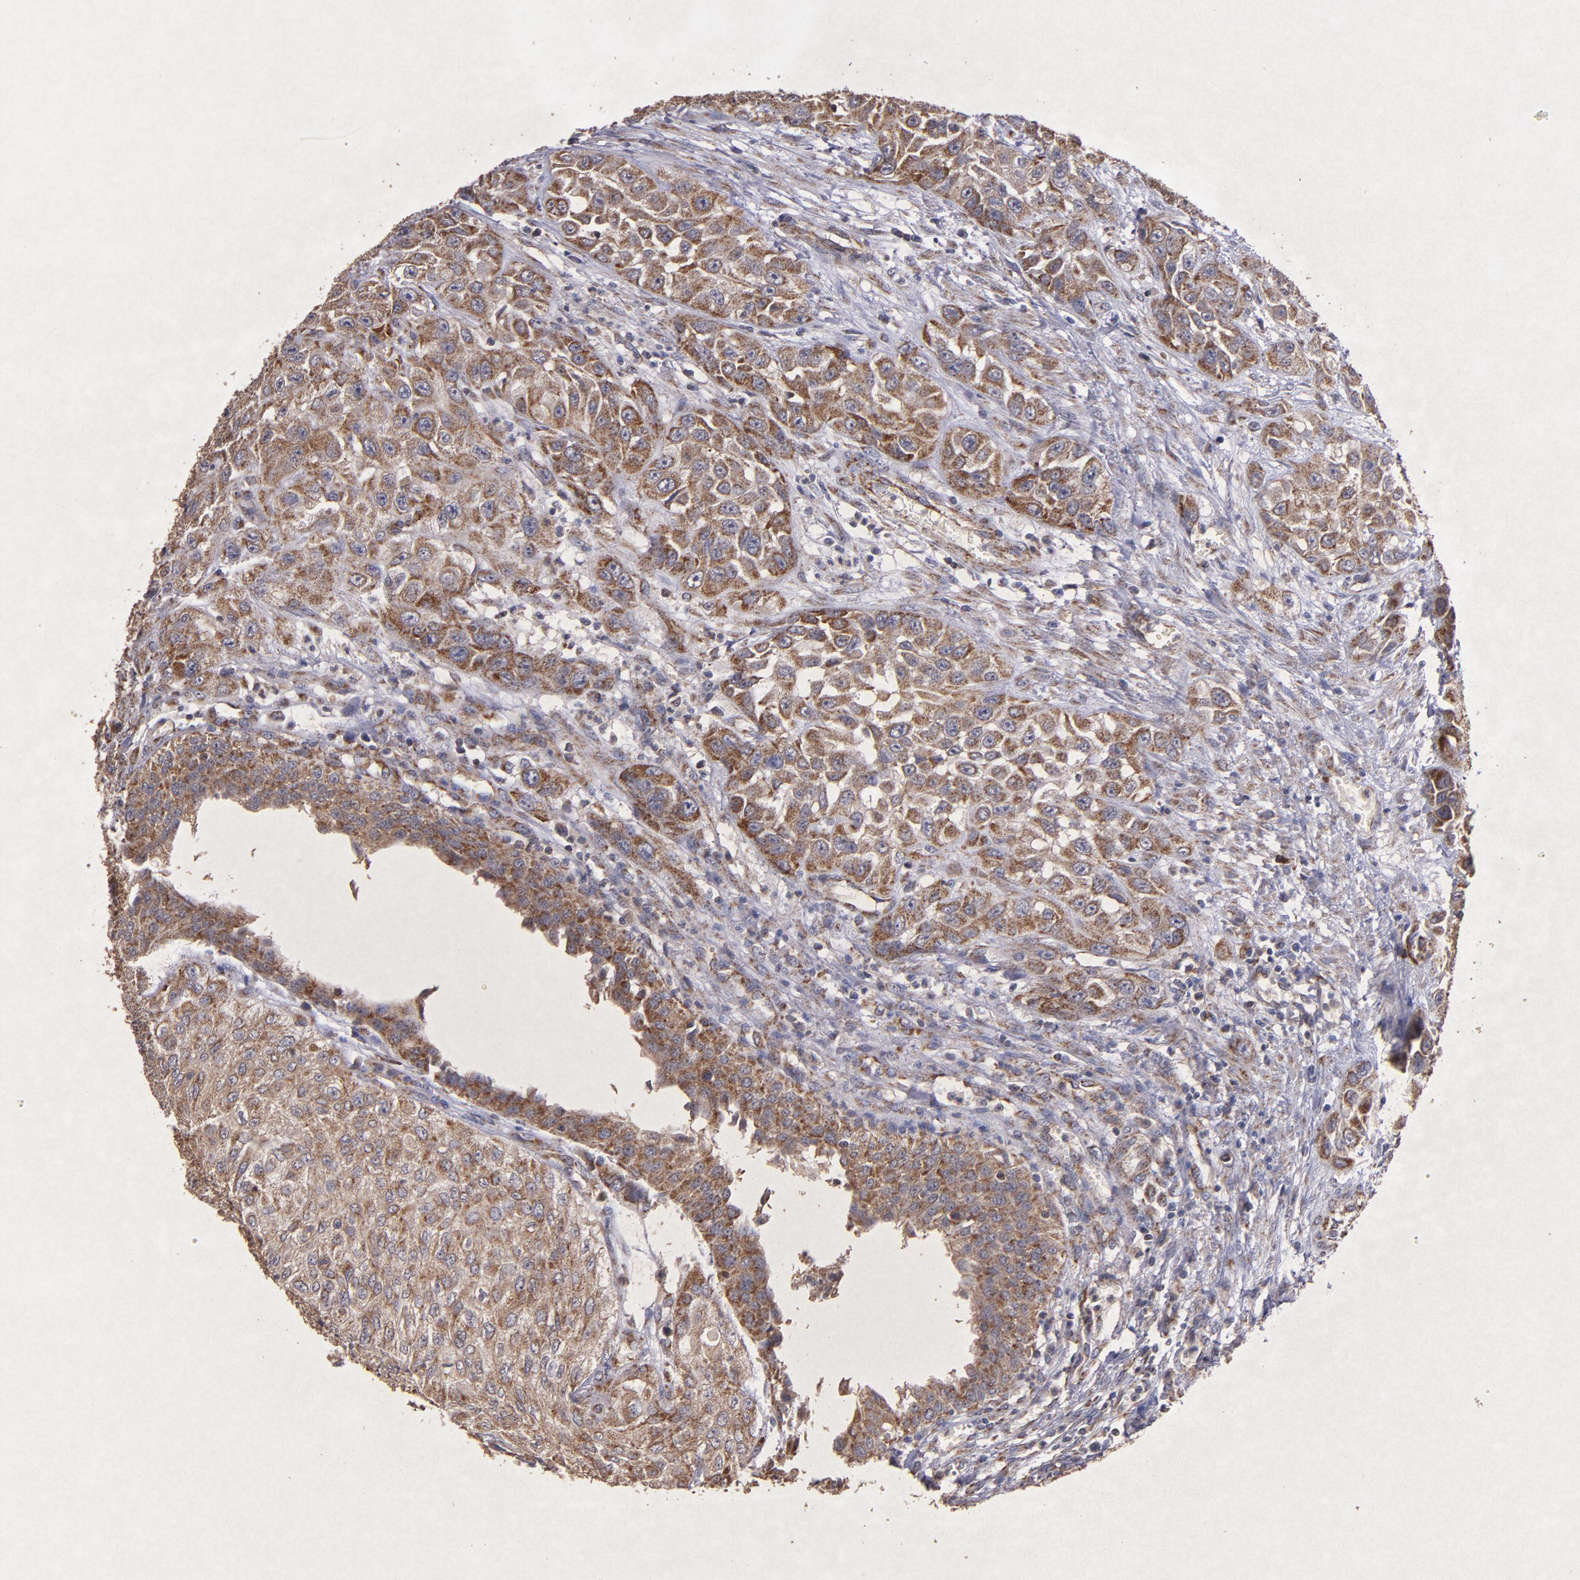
{"staining": {"intensity": "moderate", "quantity": ">75%", "location": "cytoplasmic/membranous"}, "tissue": "urothelial cancer", "cell_type": "Tumor cells", "image_type": "cancer", "snomed": [{"axis": "morphology", "description": "Urothelial carcinoma, High grade"}, {"axis": "topography", "description": "Urinary bladder"}], "caption": "Urothelial carcinoma (high-grade) stained for a protein (brown) reveals moderate cytoplasmic/membranous positive staining in about >75% of tumor cells.", "gene": "TIMM9", "patient": {"sex": "male", "age": 57}}